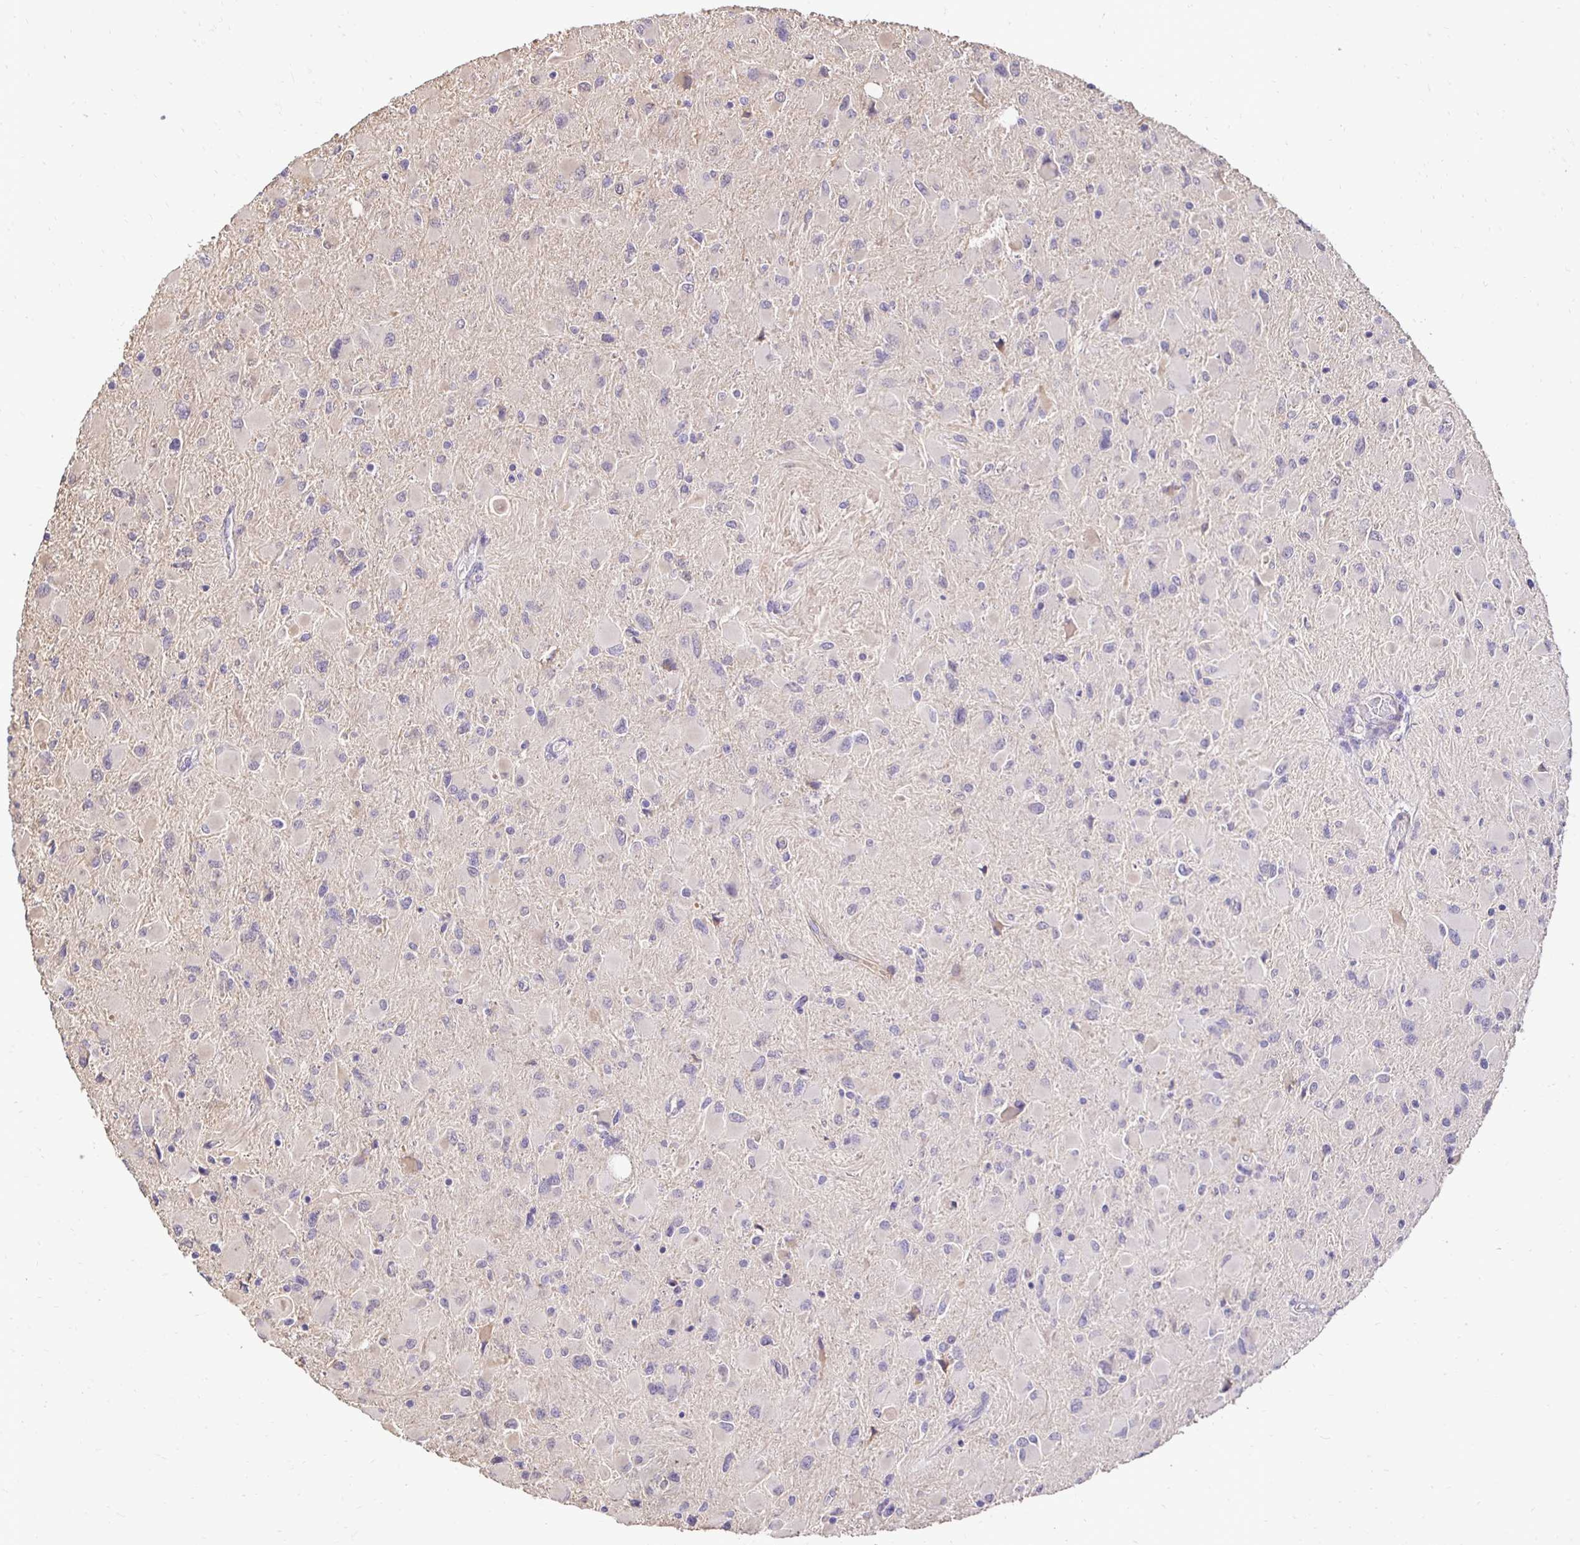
{"staining": {"intensity": "negative", "quantity": "none", "location": "none"}, "tissue": "glioma", "cell_type": "Tumor cells", "image_type": "cancer", "snomed": [{"axis": "morphology", "description": "Glioma, malignant, High grade"}, {"axis": "topography", "description": "Cerebral cortex"}], "caption": "Tumor cells are negative for brown protein staining in high-grade glioma (malignant).", "gene": "SLC9A1", "patient": {"sex": "female", "age": 36}}